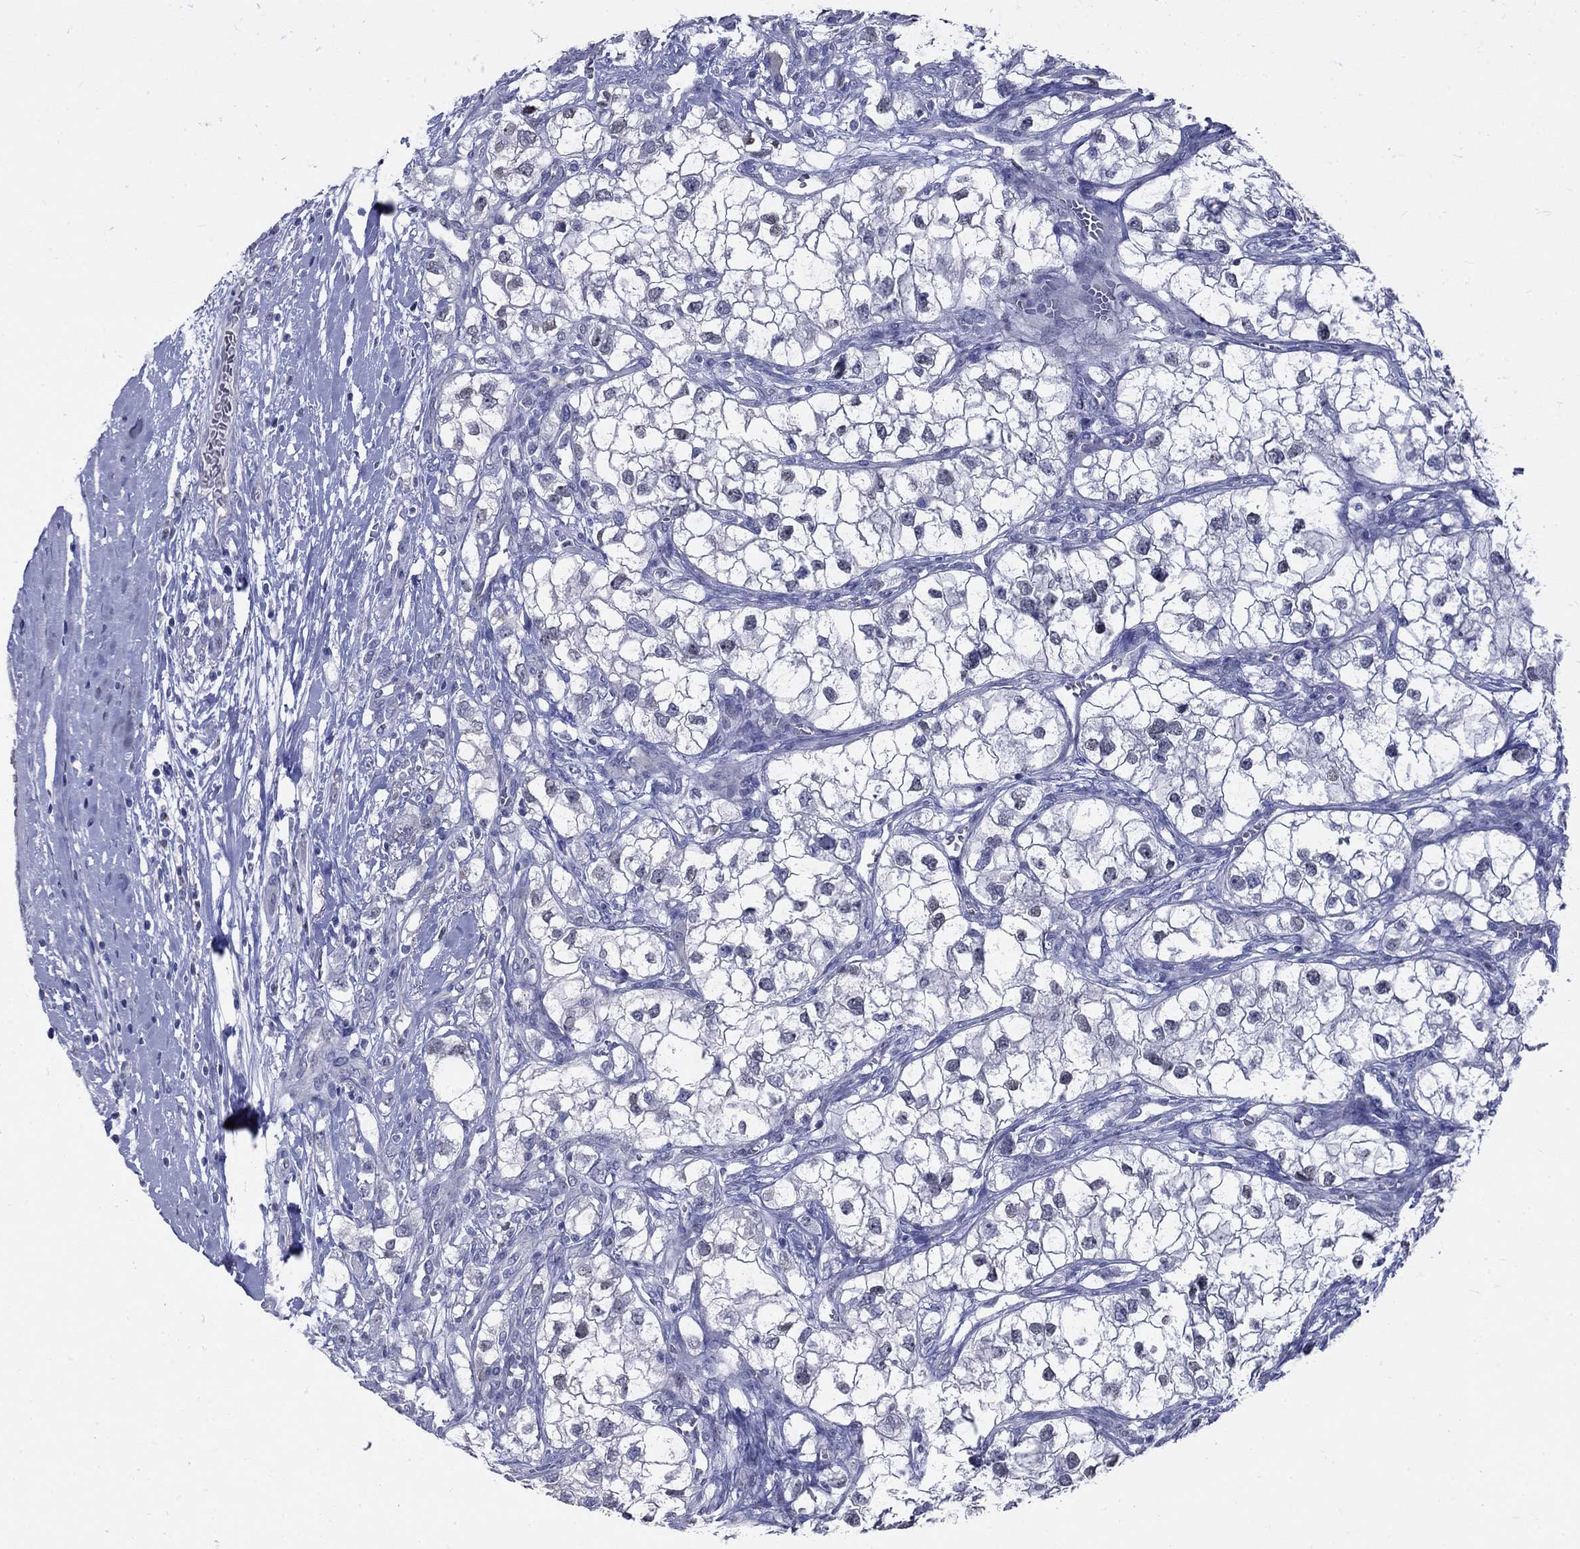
{"staining": {"intensity": "negative", "quantity": "none", "location": "none"}, "tissue": "renal cancer", "cell_type": "Tumor cells", "image_type": "cancer", "snomed": [{"axis": "morphology", "description": "Adenocarcinoma, NOS"}, {"axis": "topography", "description": "Kidney"}], "caption": "A photomicrograph of human renal adenocarcinoma is negative for staining in tumor cells.", "gene": "GUCA1A", "patient": {"sex": "male", "age": 59}}